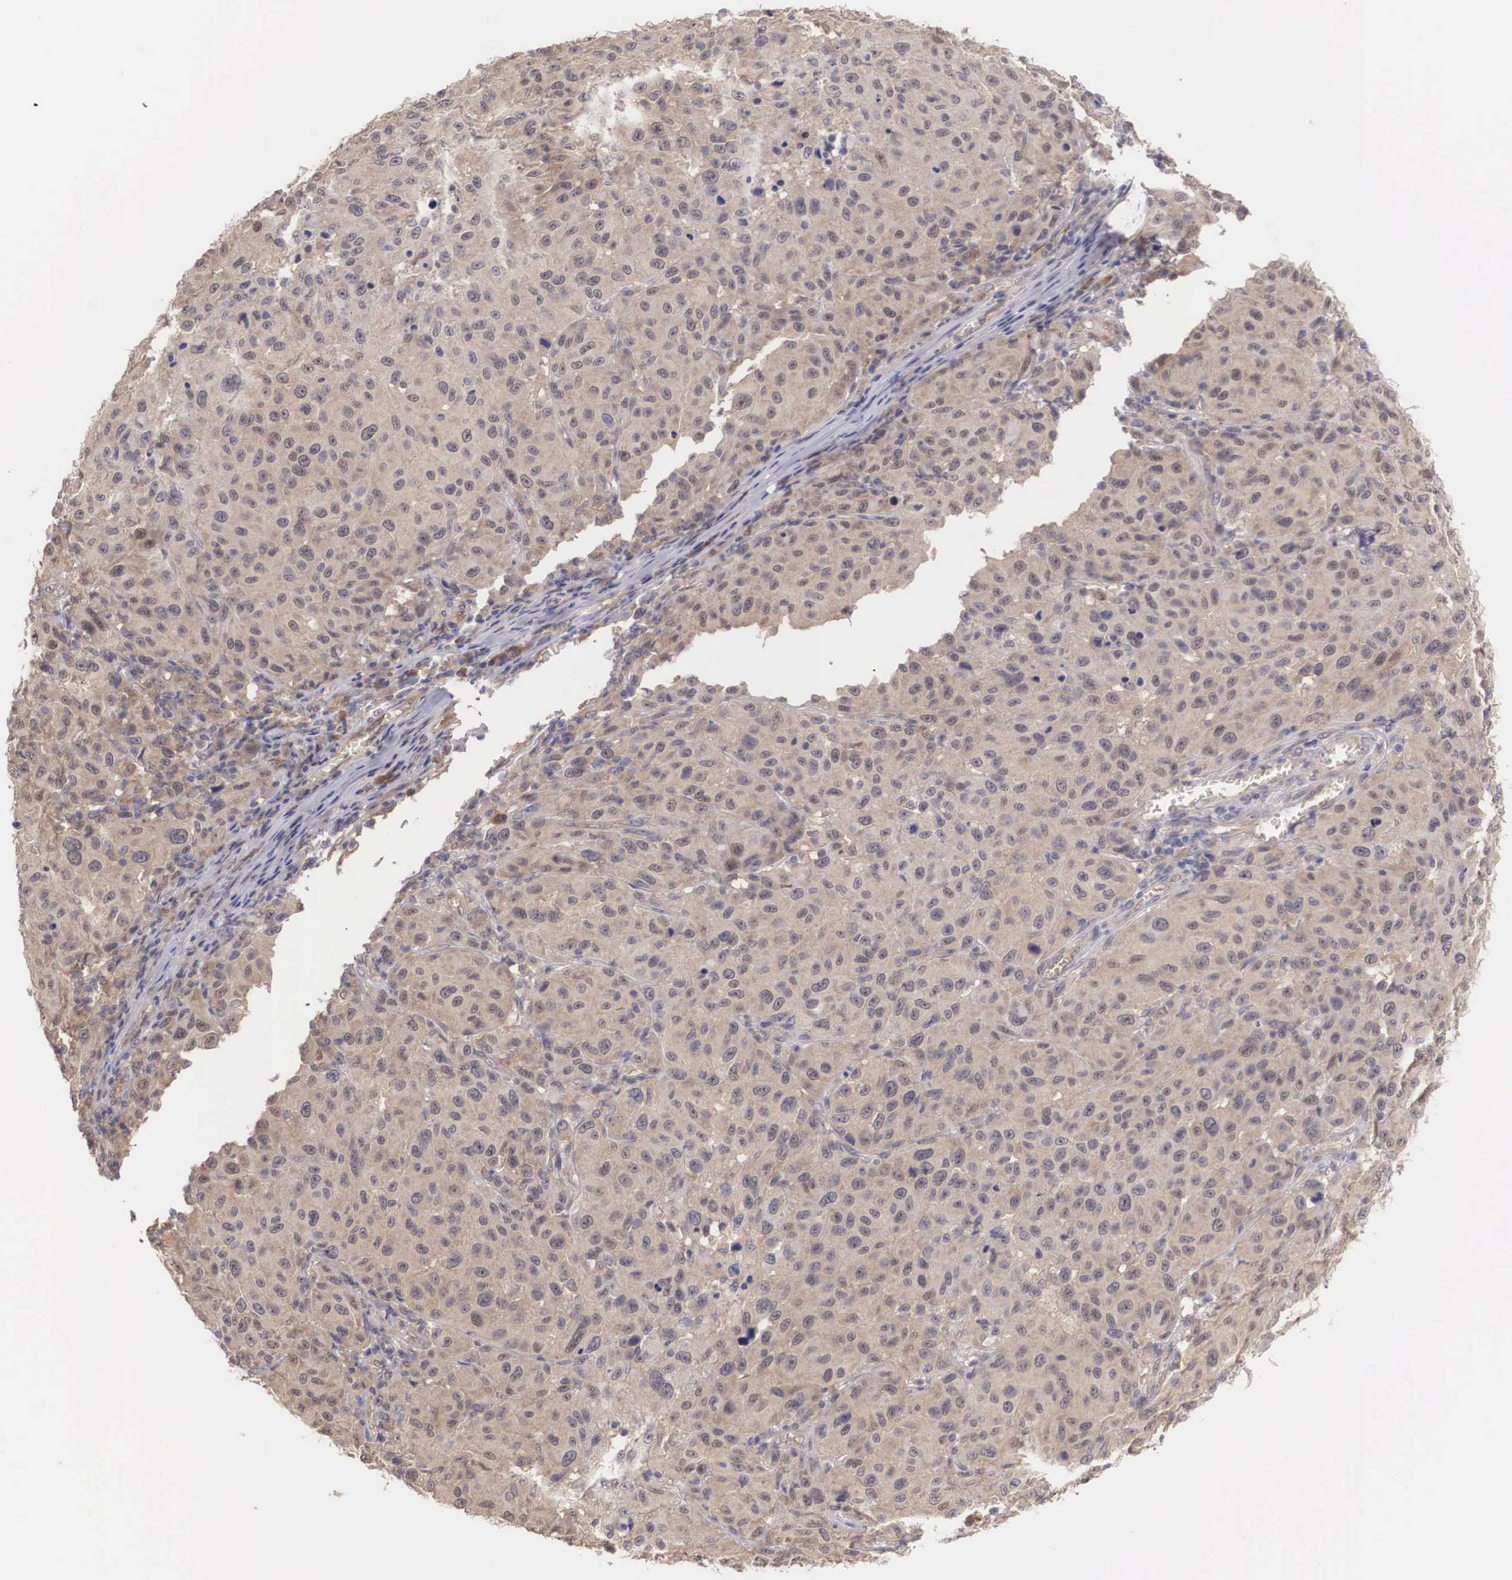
{"staining": {"intensity": "weak", "quantity": ">75%", "location": "cytoplasmic/membranous,nuclear"}, "tissue": "melanoma", "cell_type": "Tumor cells", "image_type": "cancer", "snomed": [{"axis": "morphology", "description": "Malignant melanoma, NOS"}, {"axis": "topography", "description": "Skin"}], "caption": "A brown stain labels weak cytoplasmic/membranous and nuclear staining of a protein in melanoma tumor cells. The staining was performed using DAB, with brown indicating positive protein expression. Nuclei are stained blue with hematoxylin.", "gene": "DNAJB7", "patient": {"sex": "female", "age": 77}}